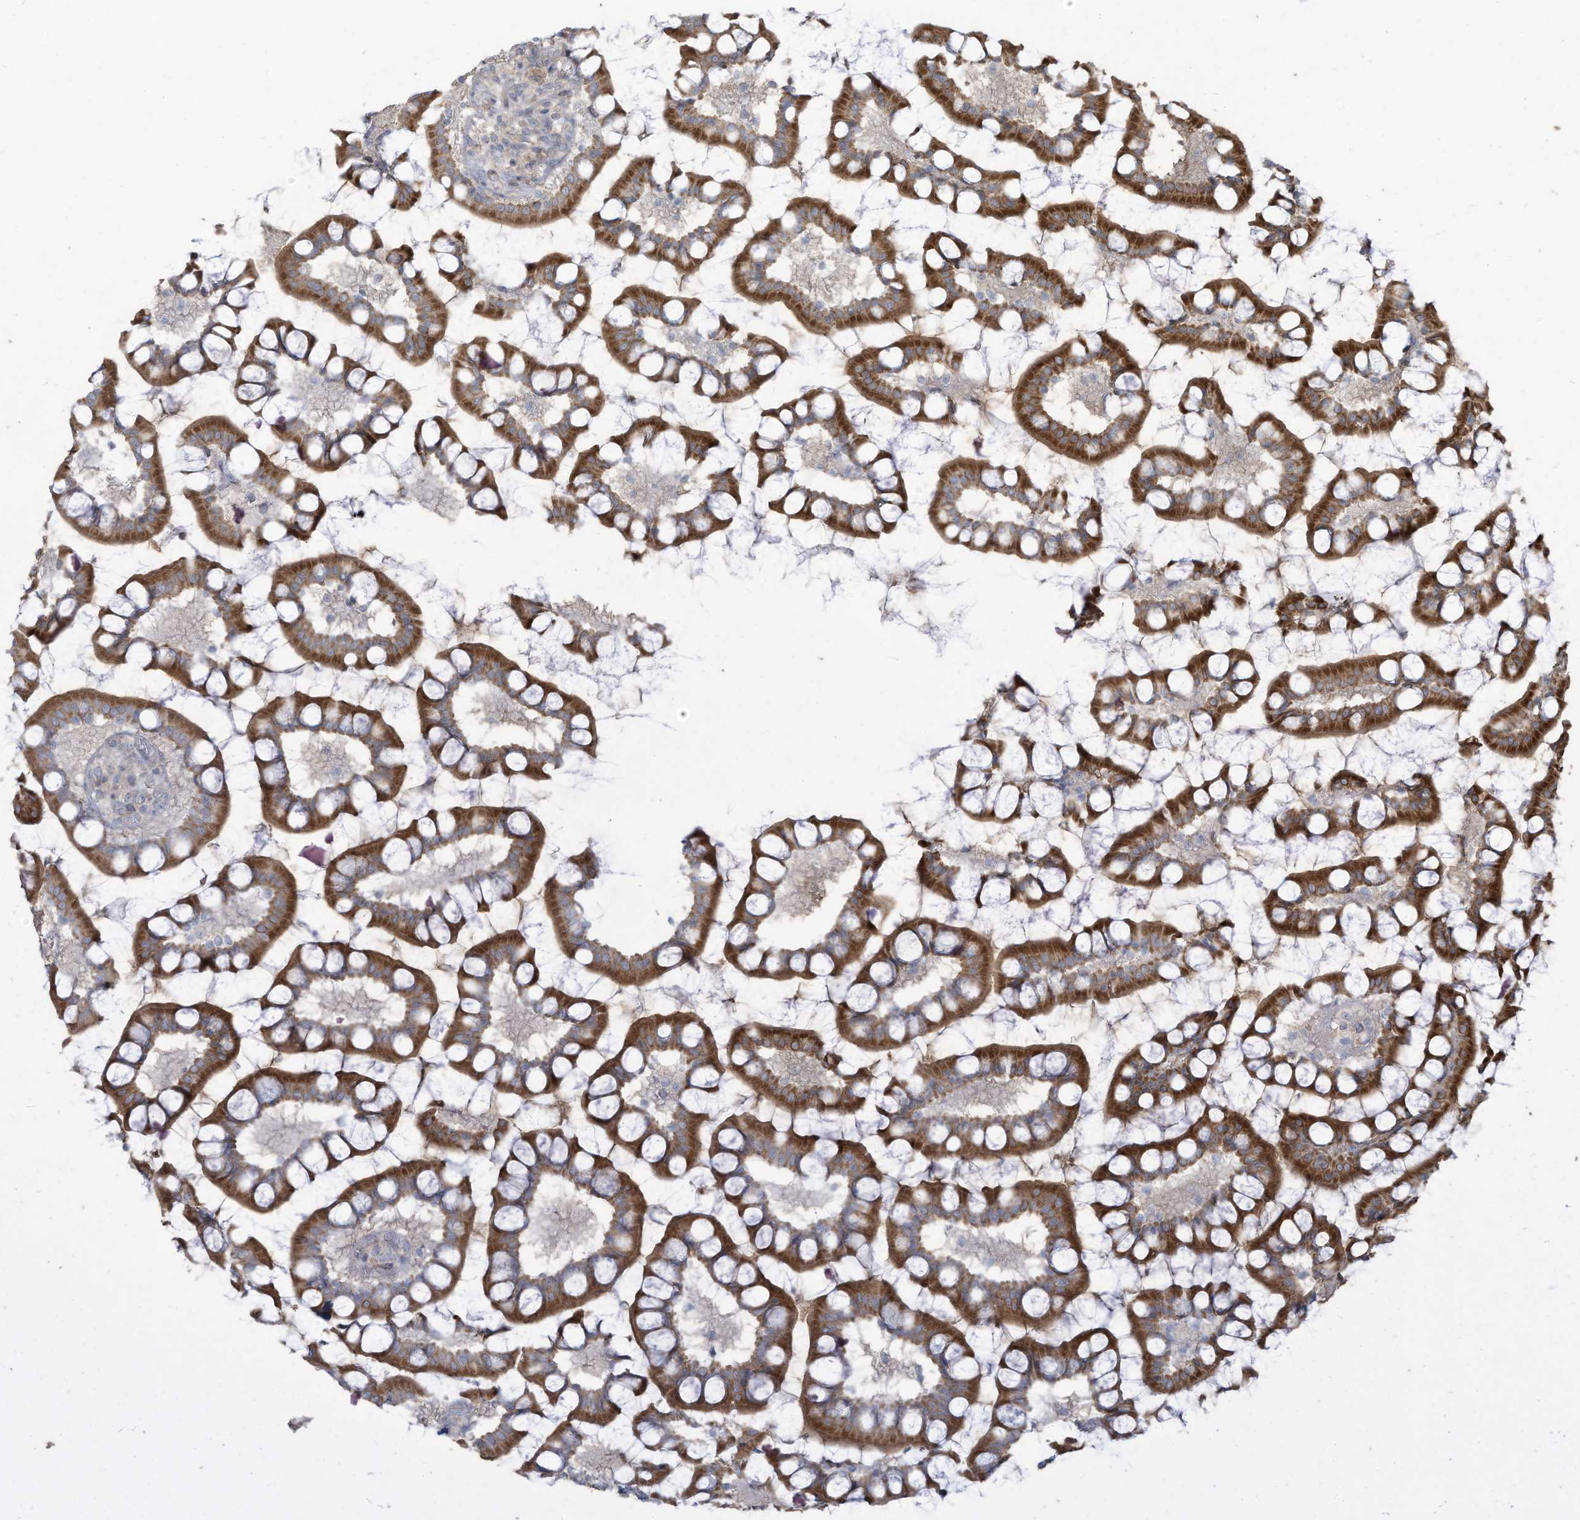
{"staining": {"intensity": "moderate", "quantity": ">75%", "location": "cytoplasmic/membranous"}, "tissue": "small intestine", "cell_type": "Glandular cells", "image_type": "normal", "snomed": [{"axis": "morphology", "description": "Normal tissue, NOS"}, {"axis": "topography", "description": "Small intestine"}], "caption": "Immunohistochemical staining of normal small intestine reveals >75% levels of moderate cytoplasmic/membranous protein expression in approximately >75% of glandular cells. (Stains: DAB (3,3'-diaminobenzidine) in brown, nuclei in blue, Microscopy: brightfield microscopy at high magnification).", "gene": "MAGIX", "patient": {"sex": "male", "age": 52}}